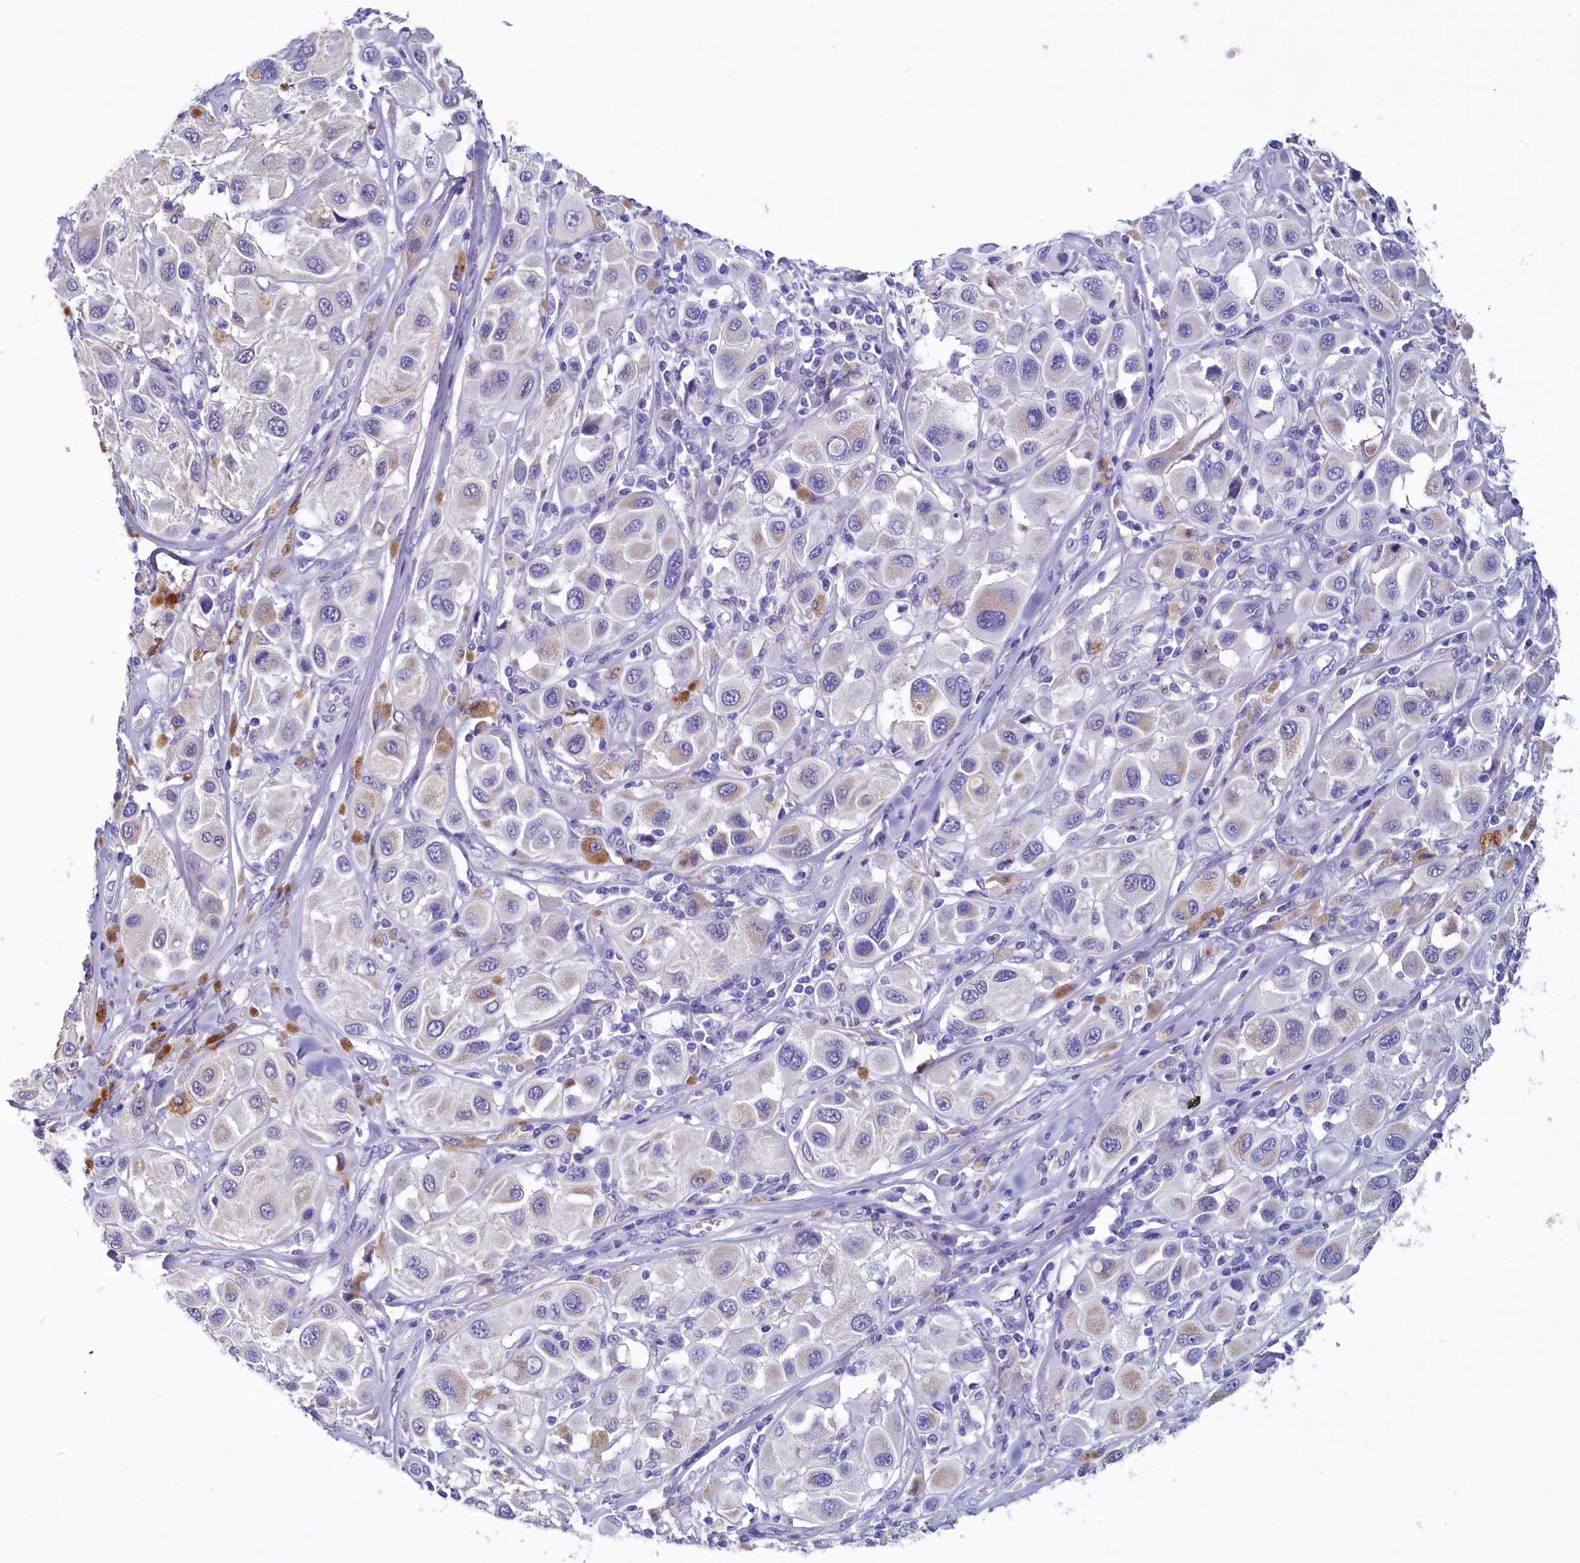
{"staining": {"intensity": "weak", "quantity": "<25%", "location": "cytoplasmic/membranous"}, "tissue": "melanoma", "cell_type": "Tumor cells", "image_type": "cancer", "snomed": [{"axis": "morphology", "description": "Malignant melanoma, Metastatic site"}, {"axis": "topography", "description": "Skin"}], "caption": "High power microscopy histopathology image of an immunohistochemistry image of malignant melanoma (metastatic site), revealing no significant positivity in tumor cells.", "gene": "INSC", "patient": {"sex": "male", "age": 41}}